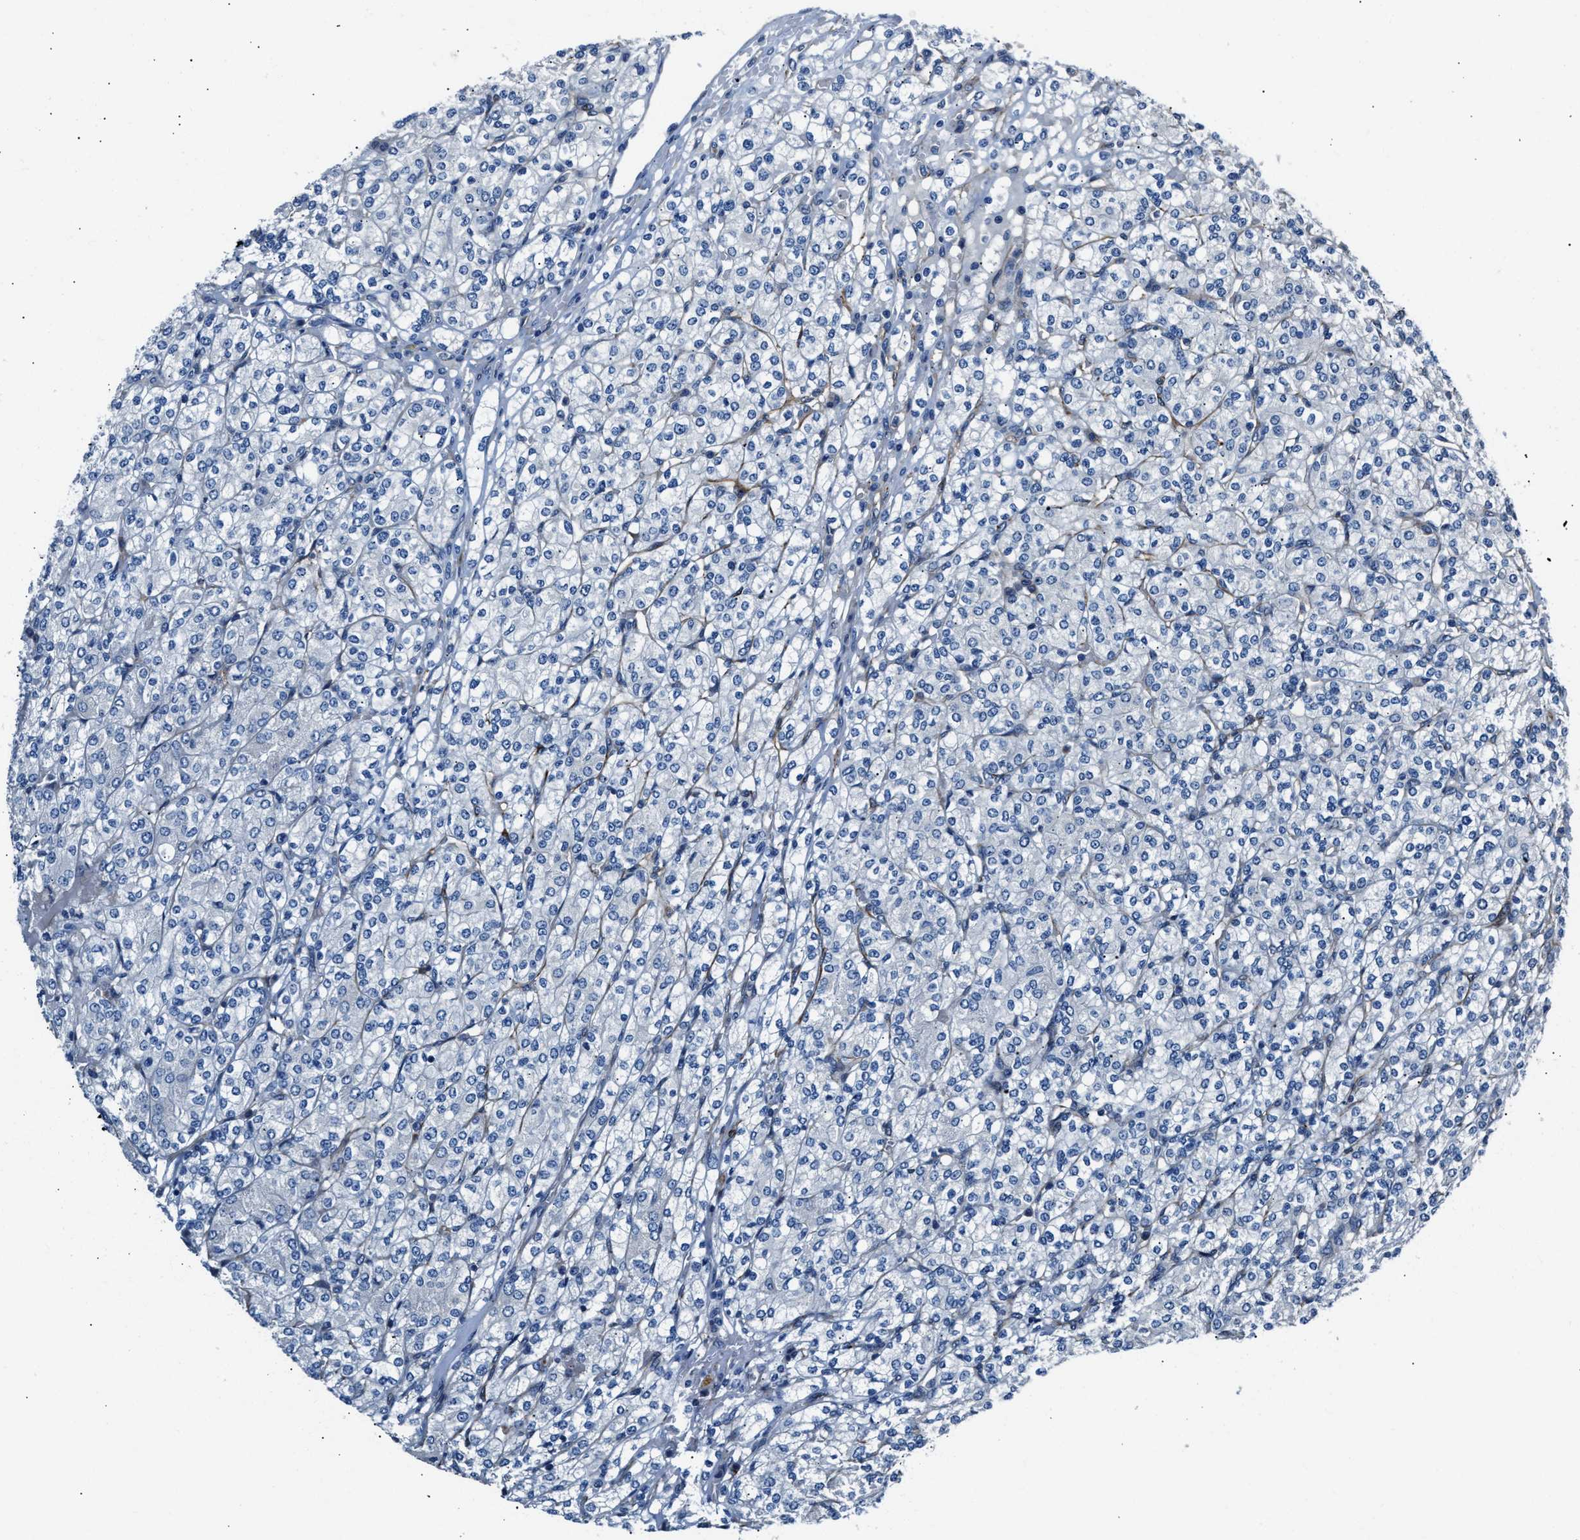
{"staining": {"intensity": "negative", "quantity": "none", "location": "none"}, "tissue": "renal cancer", "cell_type": "Tumor cells", "image_type": "cancer", "snomed": [{"axis": "morphology", "description": "Adenocarcinoma, NOS"}, {"axis": "topography", "description": "Kidney"}], "caption": "Immunohistochemical staining of adenocarcinoma (renal) reveals no significant staining in tumor cells. (DAB (3,3'-diaminobenzidine) immunohistochemistry visualized using brightfield microscopy, high magnification).", "gene": "MPDZ", "patient": {"sex": "male", "age": 77}}